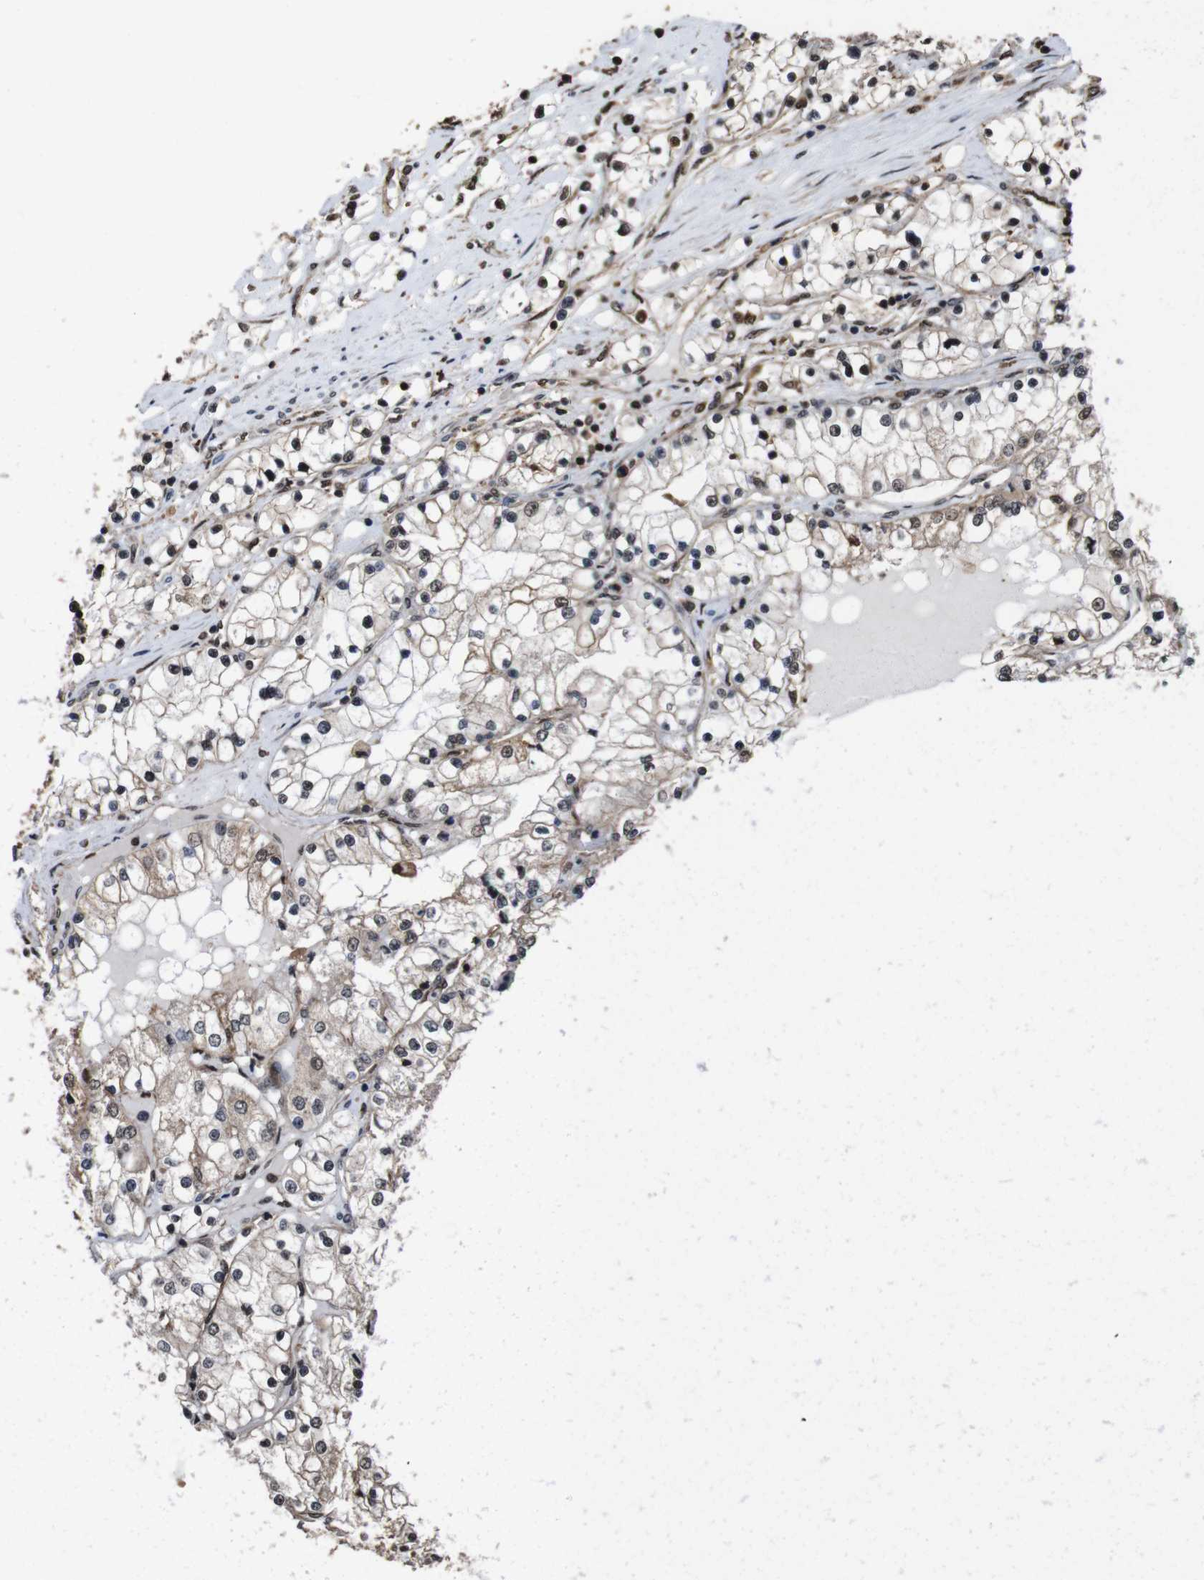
{"staining": {"intensity": "moderate", "quantity": "25%-75%", "location": "cytoplasmic/membranous,nuclear"}, "tissue": "renal cancer", "cell_type": "Tumor cells", "image_type": "cancer", "snomed": [{"axis": "morphology", "description": "Adenocarcinoma, NOS"}, {"axis": "topography", "description": "Kidney"}], "caption": "The histopathology image displays immunohistochemical staining of renal cancer. There is moderate cytoplasmic/membranous and nuclear staining is present in about 25%-75% of tumor cells. (DAB (3,3'-diaminobenzidine) IHC with brightfield microscopy, high magnification).", "gene": "VCP", "patient": {"sex": "male", "age": 68}}